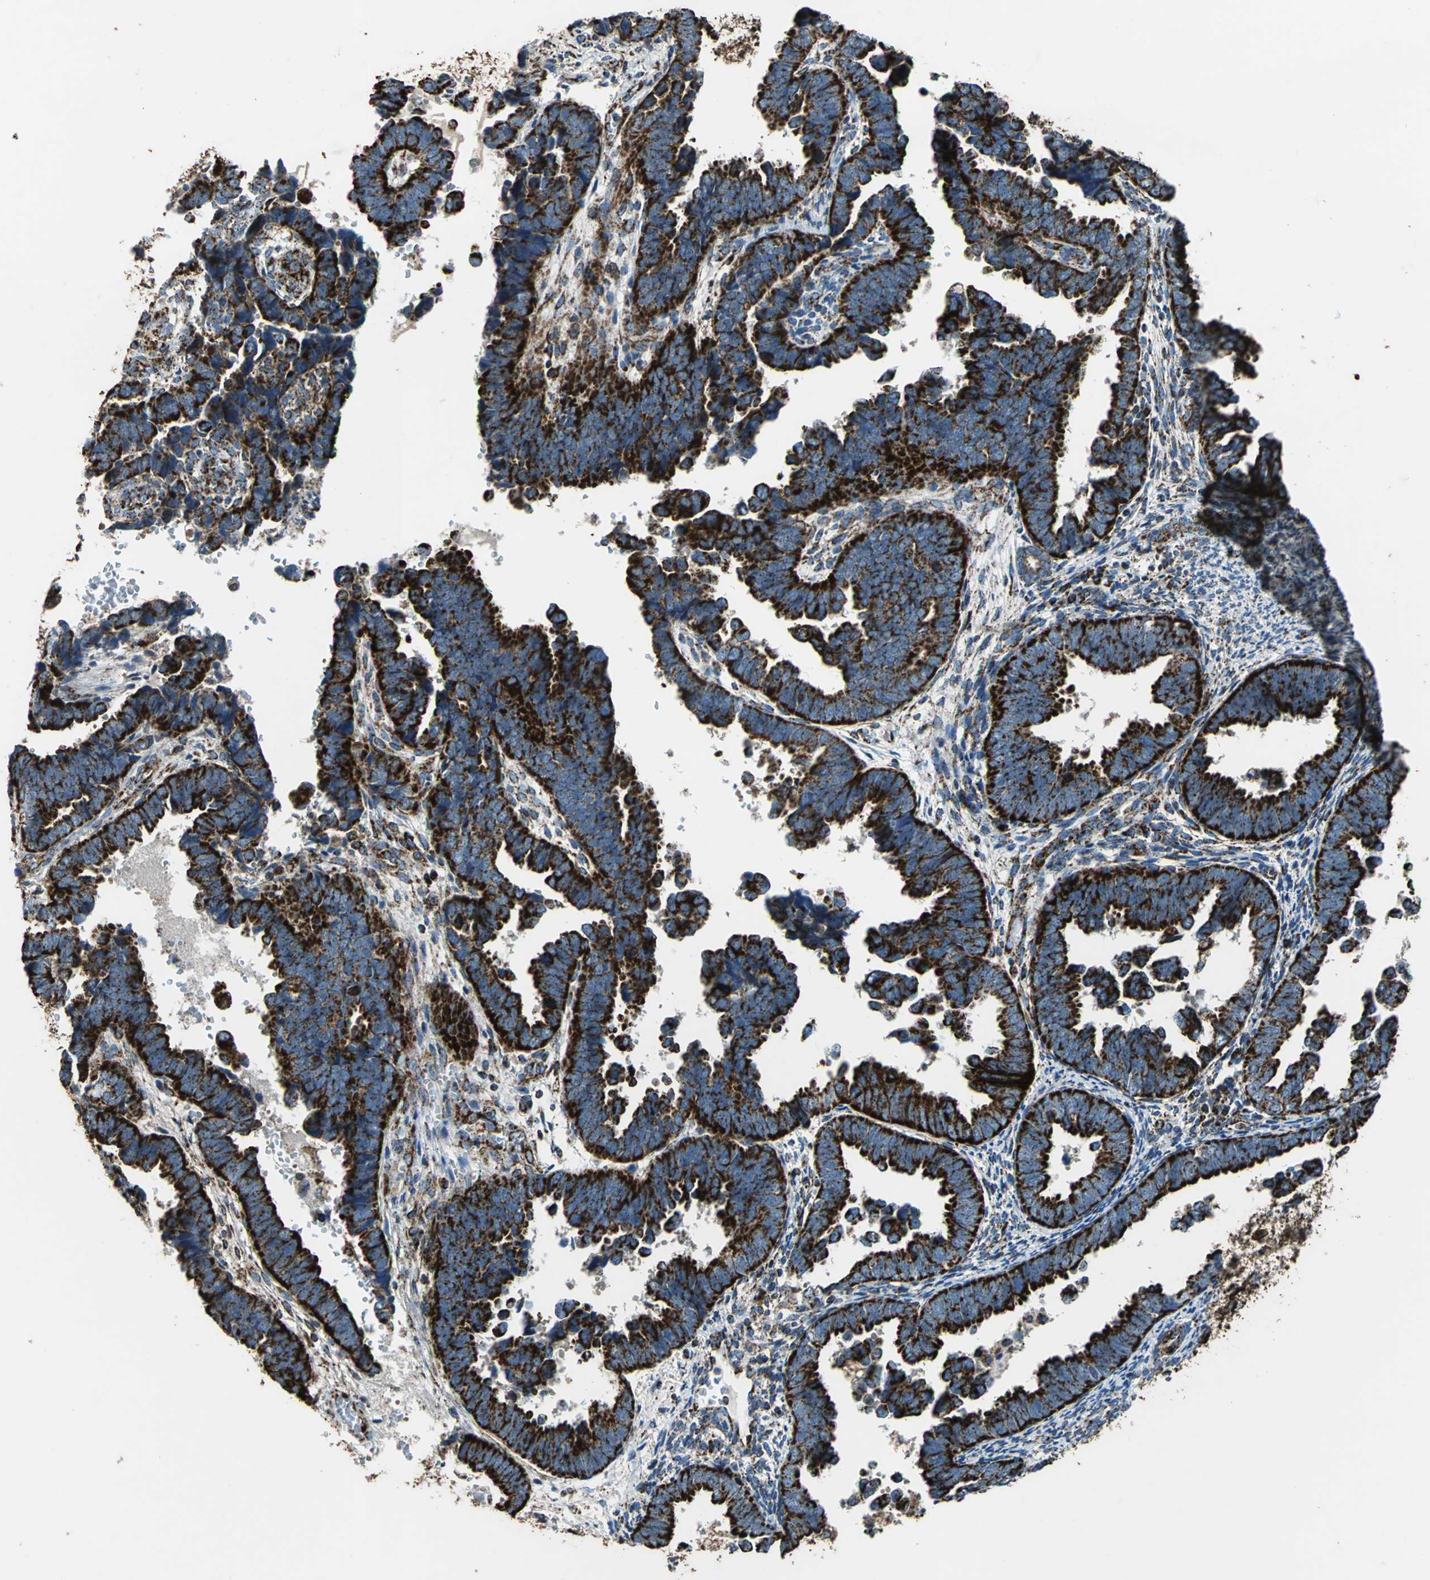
{"staining": {"intensity": "strong", "quantity": ">75%", "location": "cytoplasmic/membranous"}, "tissue": "endometrial cancer", "cell_type": "Tumor cells", "image_type": "cancer", "snomed": [{"axis": "morphology", "description": "Adenocarcinoma, NOS"}, {"axis": "topography", "description": "Endometrium"}], "caption": "Human adenocarcinoma (endometrial) stained with a brown dye demonstrates strong cytoplasmic/membranous positive positivity in approximately >75% of tumor cells.", "gene": "ECH1", "patient": {"sex": "female", "age": 75}}